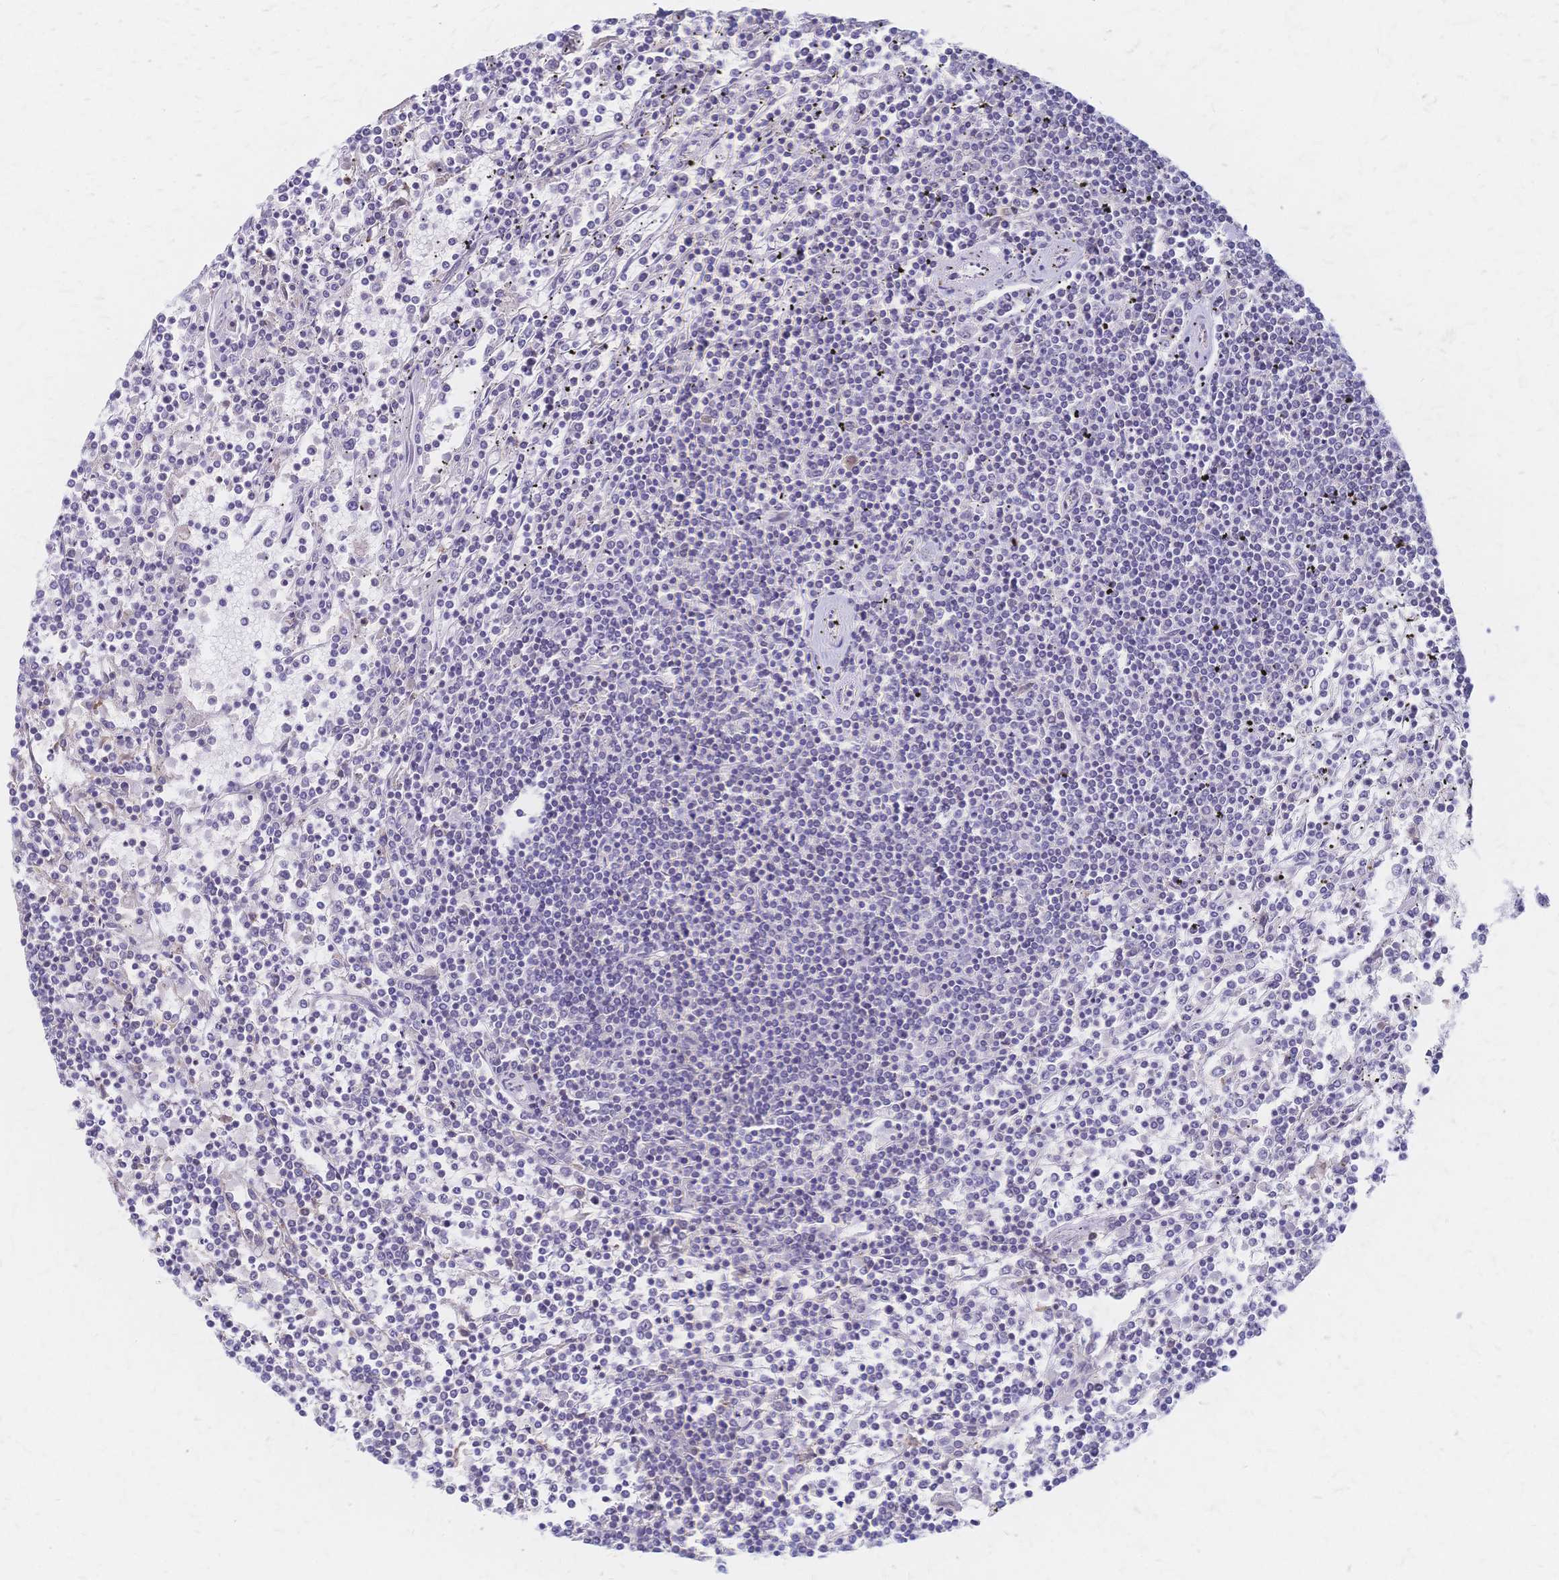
{"staining": {"intensity": "negative", "quantity": "none", "location": "none"}, "tissue": "lymphoma", "cell_type": "Tumor cells", "image_type": "cancer", "snomed": [{"axis": "morphology", "description": "Malignant lymphoma, non-Hodgkin's type, Low grade"}, {"axis": "topography", "description": "Spleen"}], "caption": "Tumor cells show no significant protein staining in low-grade malignant lymphoma, non-Hodgkin's type.", "gene": "CYB5A", "patient": {"sex": "female", "age": 19}}